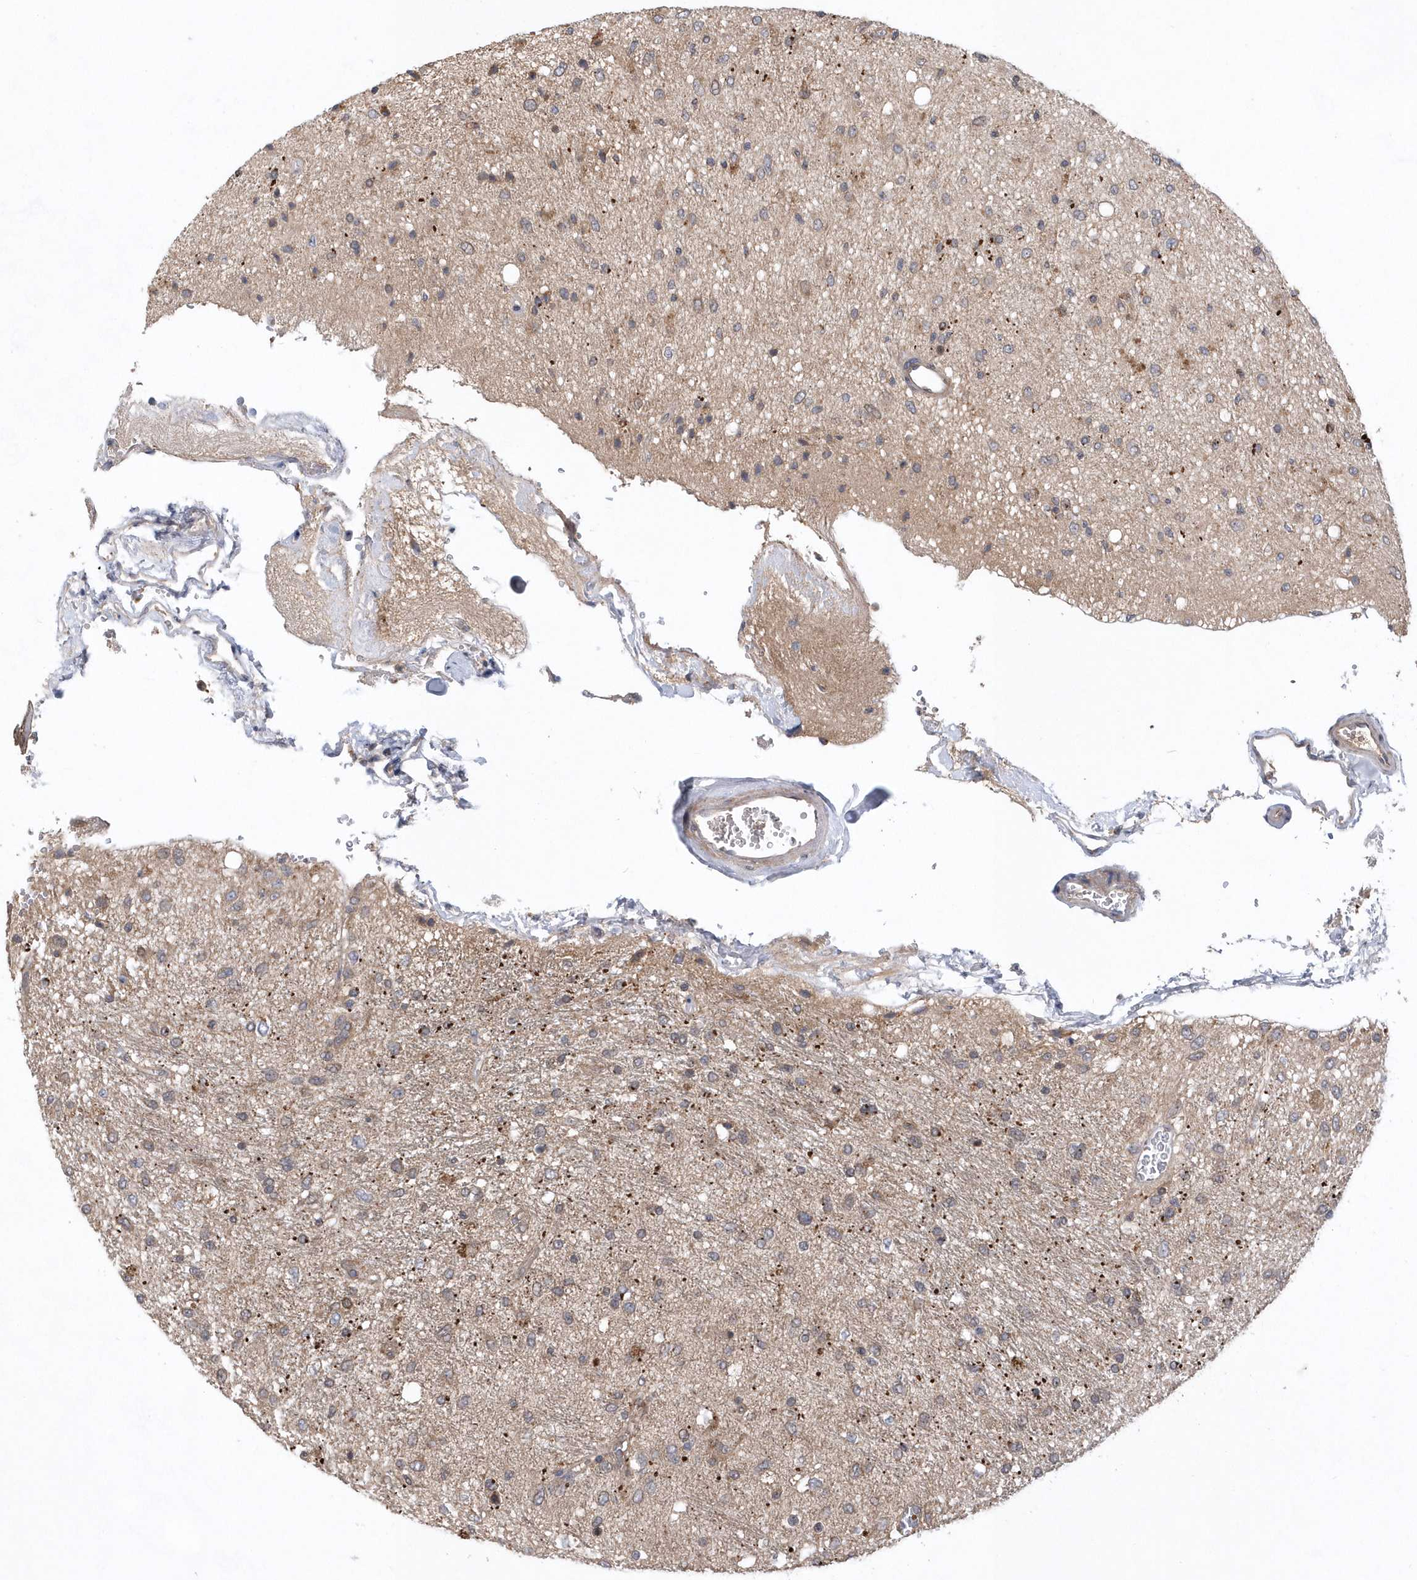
{"staining": {"intensity": "weak", "quantity": "<25%", "location": "cytoplasmic/membranous"}, "tissue": "glioma", "cell_type": "Tumor cells", "image_type": "cancer", "snomed": [{"axis": "morphology", "description": "Glioma, malignant, Low grade"}, {"axis": "topography", "description": "Brain"}], "caption": "An image of malignant glioma (low-grade) stained for a protein displays no brown staining in tumor cells.", "gene": "HMGCS1", "patient": {"sex": "male", "age": 77}}